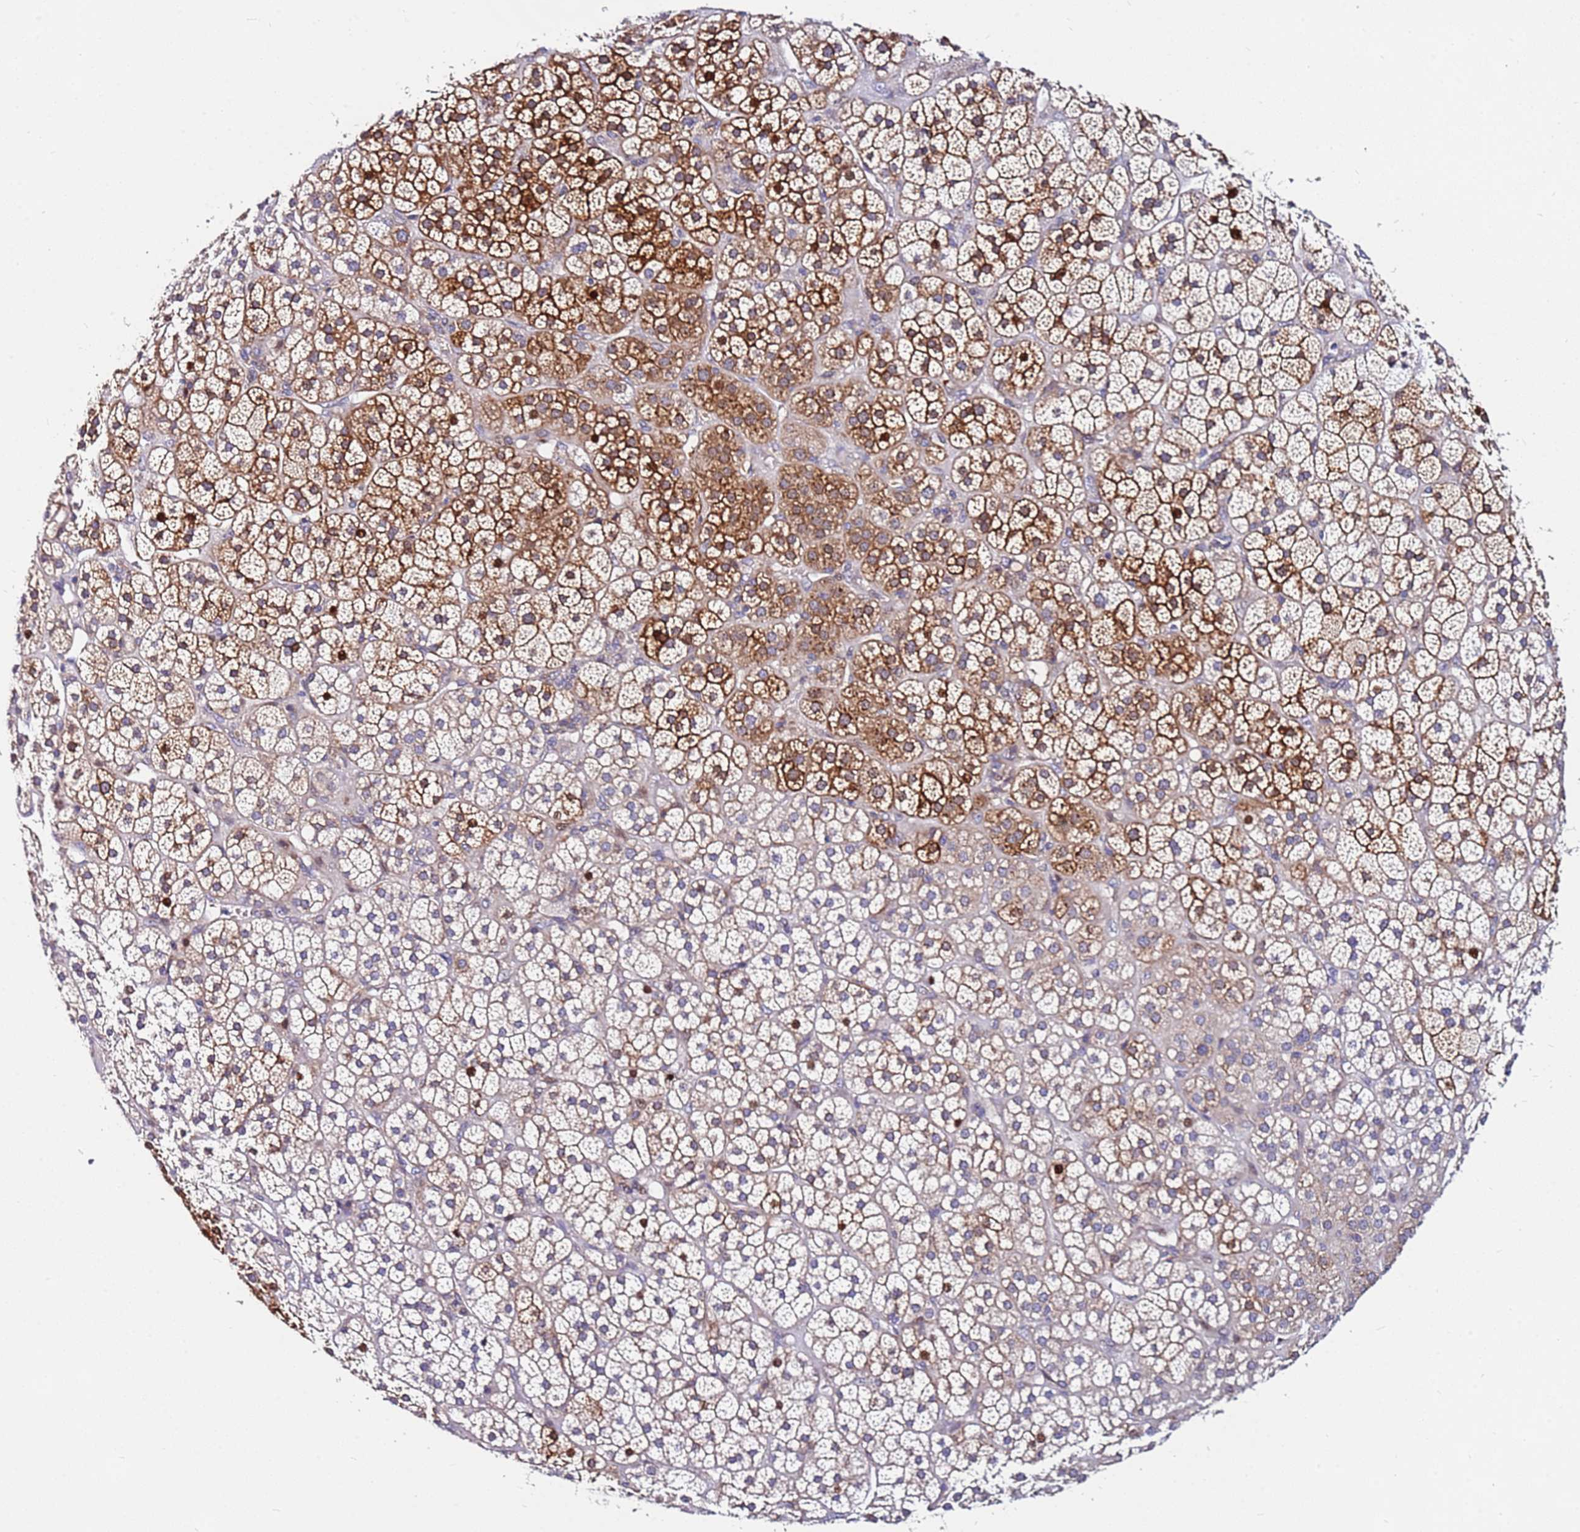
{"staining": {"intensity": "strong", "quantity": "25%-75%", "location": "cytoplasmic/membranous"}, "tissue": "adrenal gland", "cell_type": "Glandular cells", "image_type": "normal", "snomed": [{"axis": "morphology", "description": "Normal tissue, NOS"}, {"axis": "topography", "description": "Adrenal gland"}], "caption": "Glandular cells show high levels of strong cytoplasmic/membranous staining in approximately 25%-75% of cells in benign adrenal gland.", "gene": "SRRM5", "patient": {"sex": "female", "age": 70}}